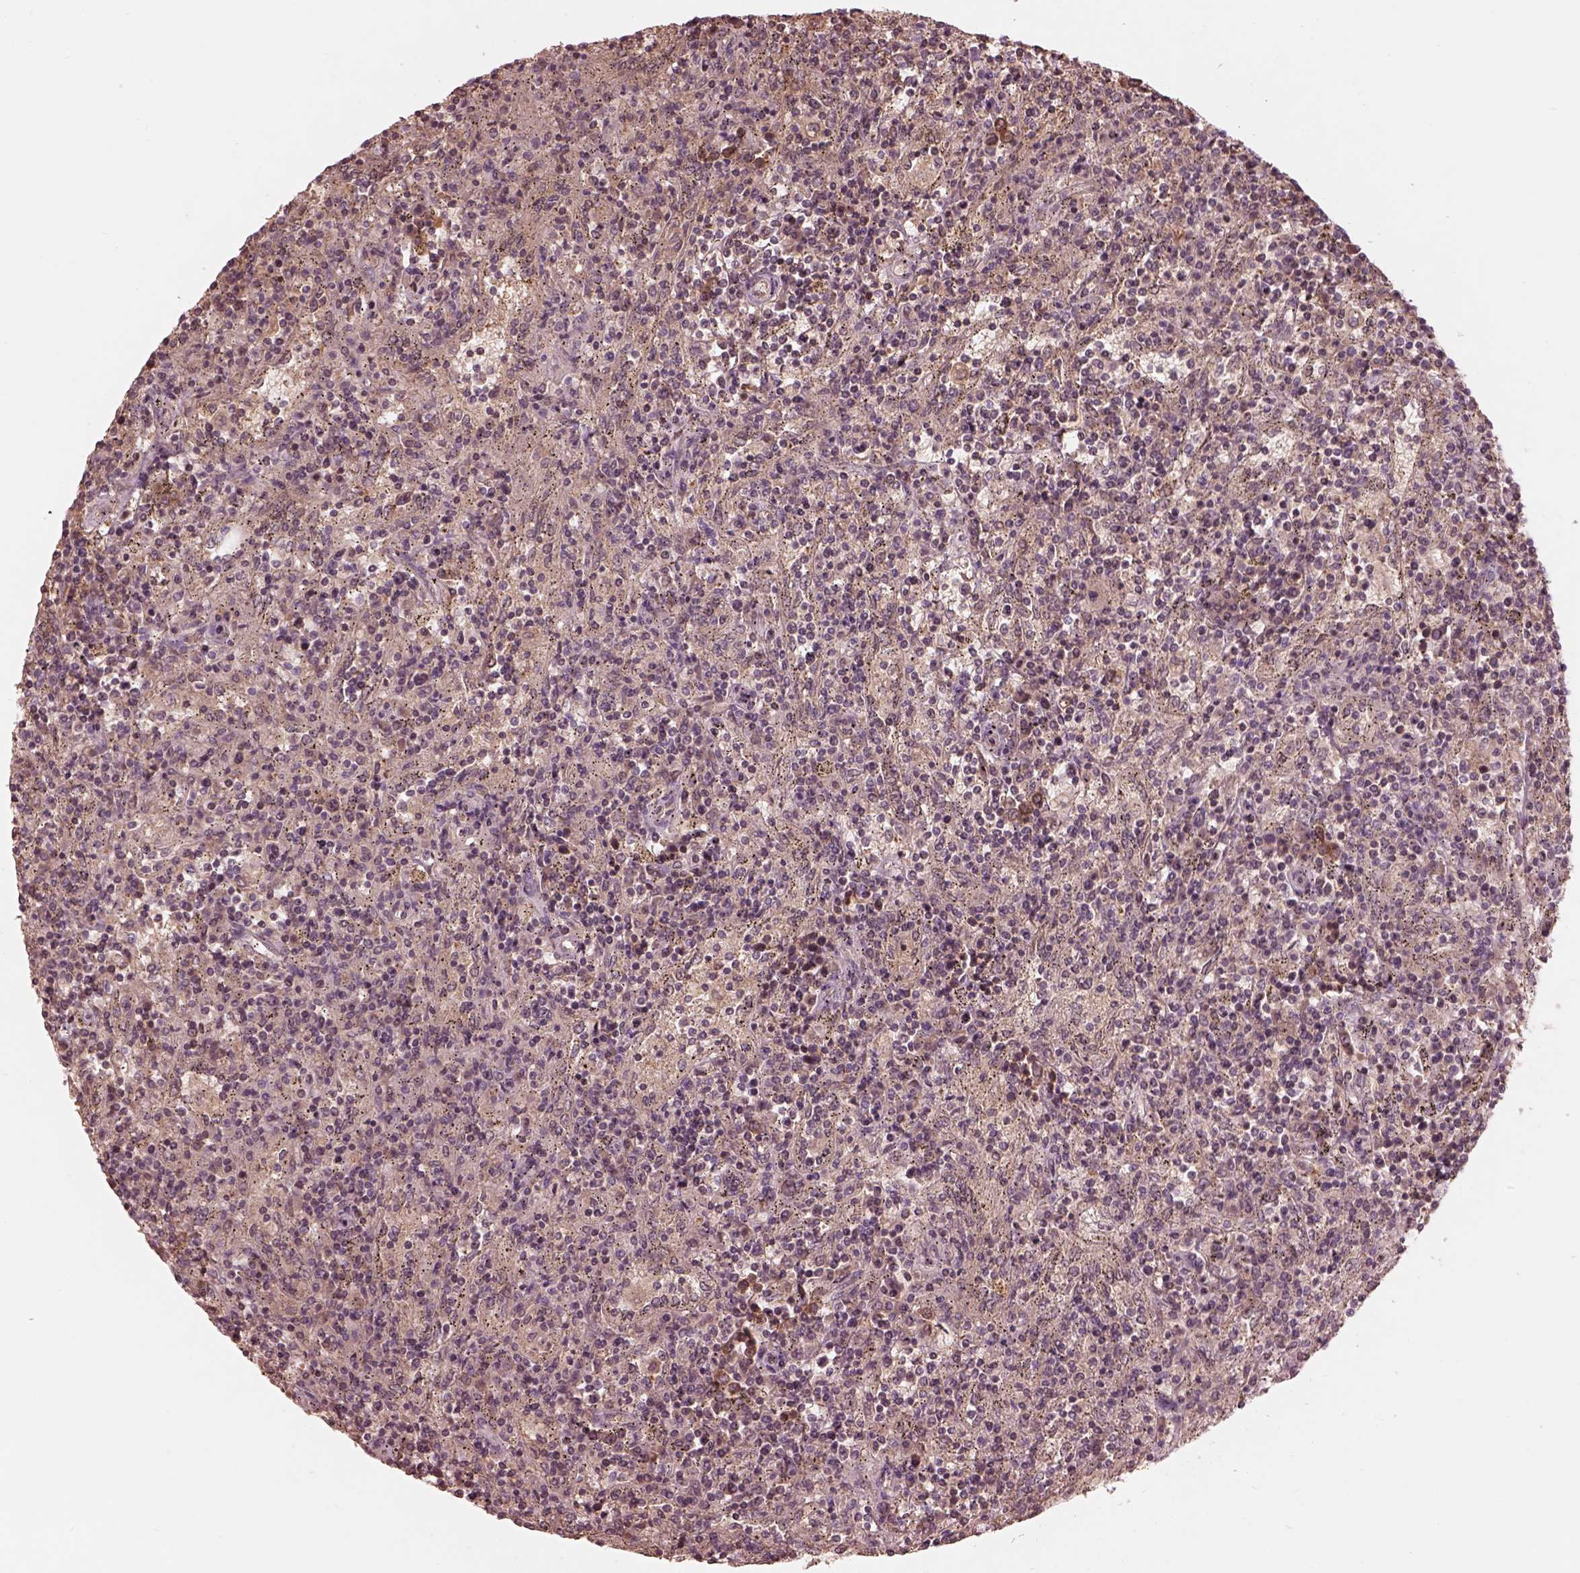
{"staining": {"intensity": "negative", "quantity": "none", "location": "none"}, "tissue": "lymphoma", "cell_type": "Tumor cells", "image_type": "cancer", "snomed": [{"axis": "morphology", "description": "Malignant lymphoma, non-Hodgkin's type, Low grade"}, {"axis": "topography", "description": "Spleen"}], "caption": "High magnification brightfield microscopy of lymphoma stained with DAB (brown) and counterstained with hematoxylin (blue): tumor cells show no significant staining.", "gene": "TF", "patient": {"sex": "male", "age": 62}}